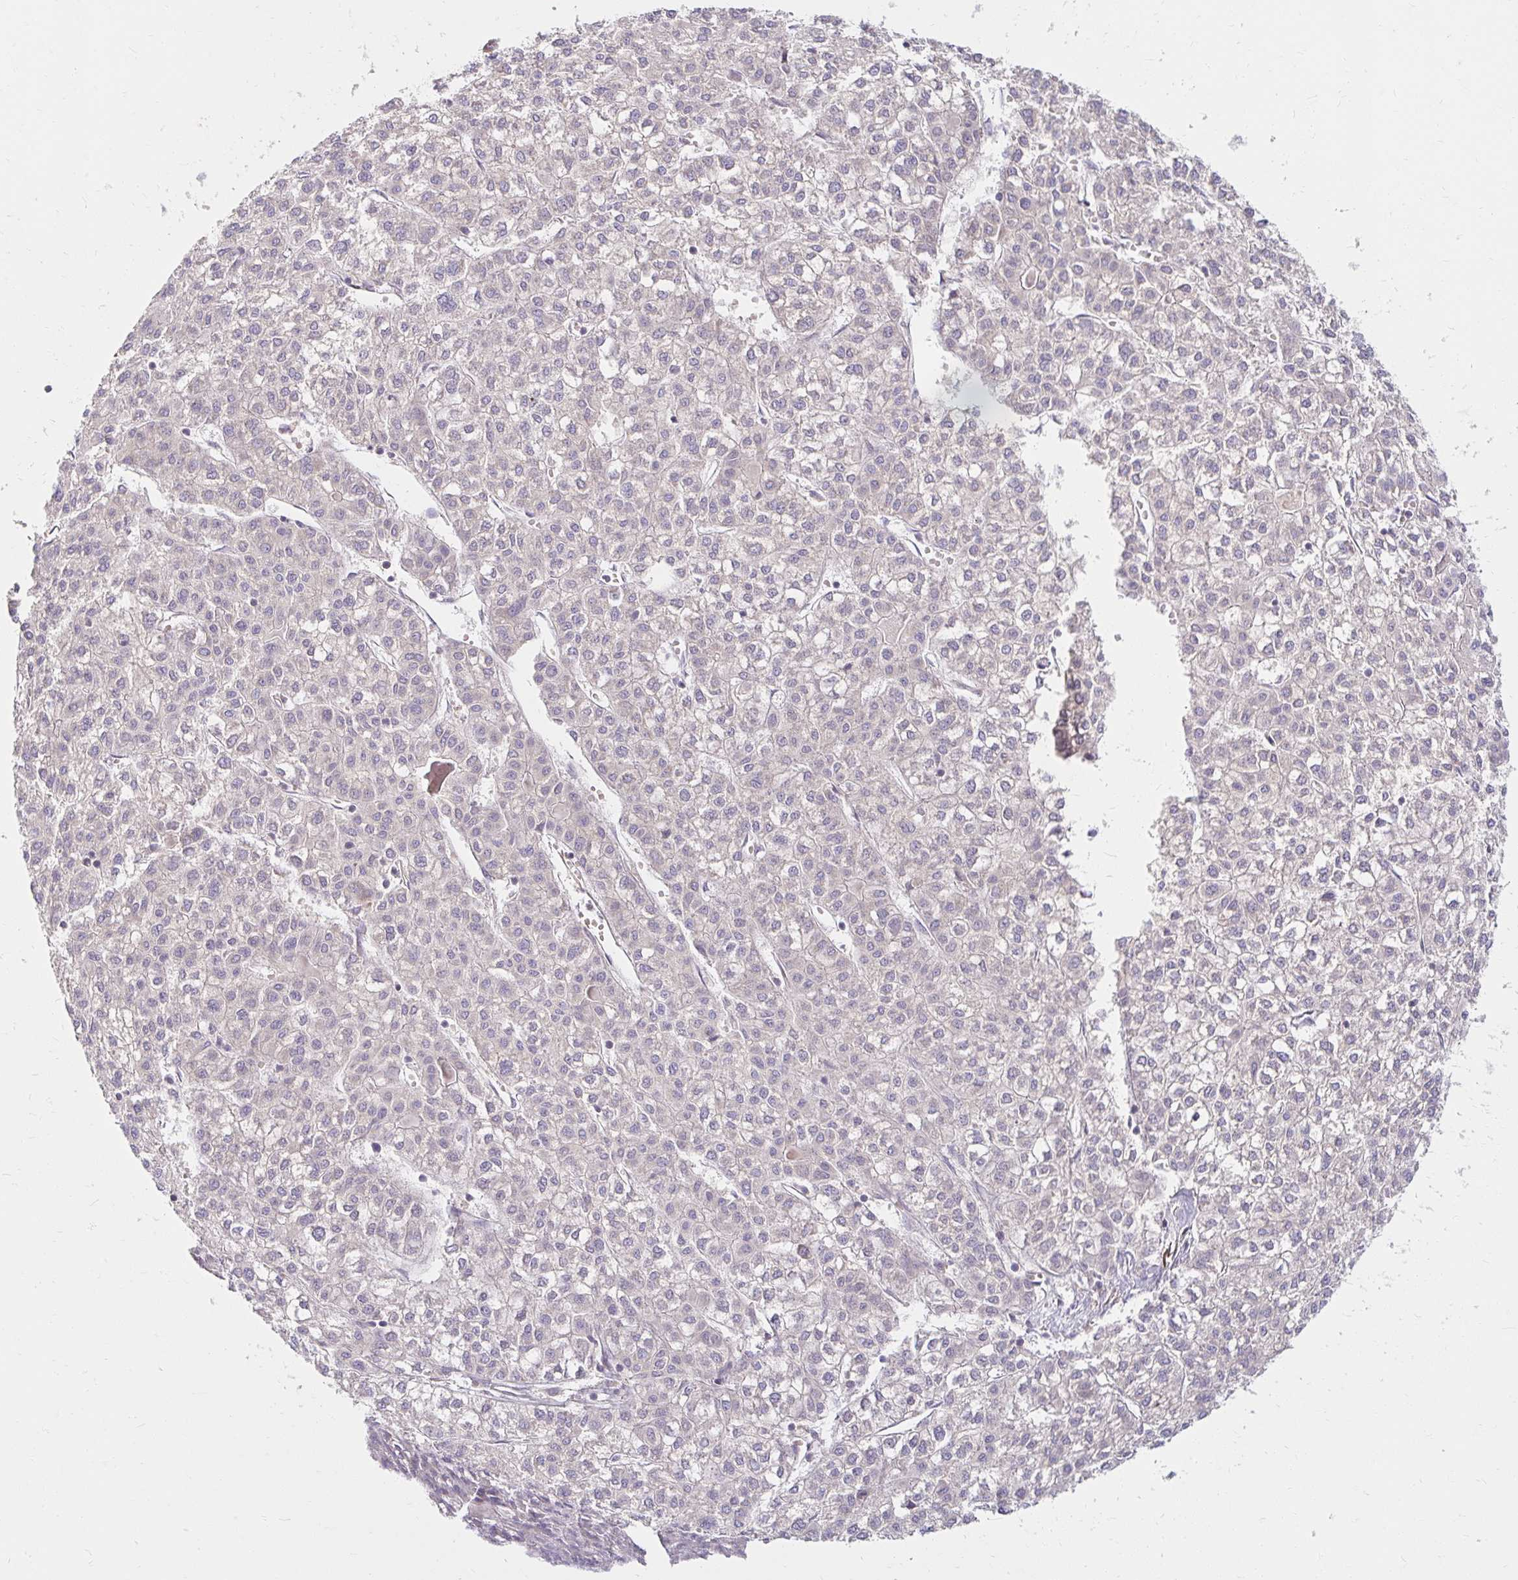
{"staining": {"intensity": "negative", "quantity": "none", "location": "none"}, "tissue": "liver cancer", "cell_type": "Tumor cells", "image_type": "cancer", "snomed": [{"axis": "morphology", "description": "Carcinoma, Hepatocellular, NOS"}, {"axis": "topography", "description": "Liver"}], "caption": "Immunohistochemistry (IHC) of liver cancer displays no staining in tumor cells.", "gene": "SKP2", "patient": {"sex": "female", "age": 43}}